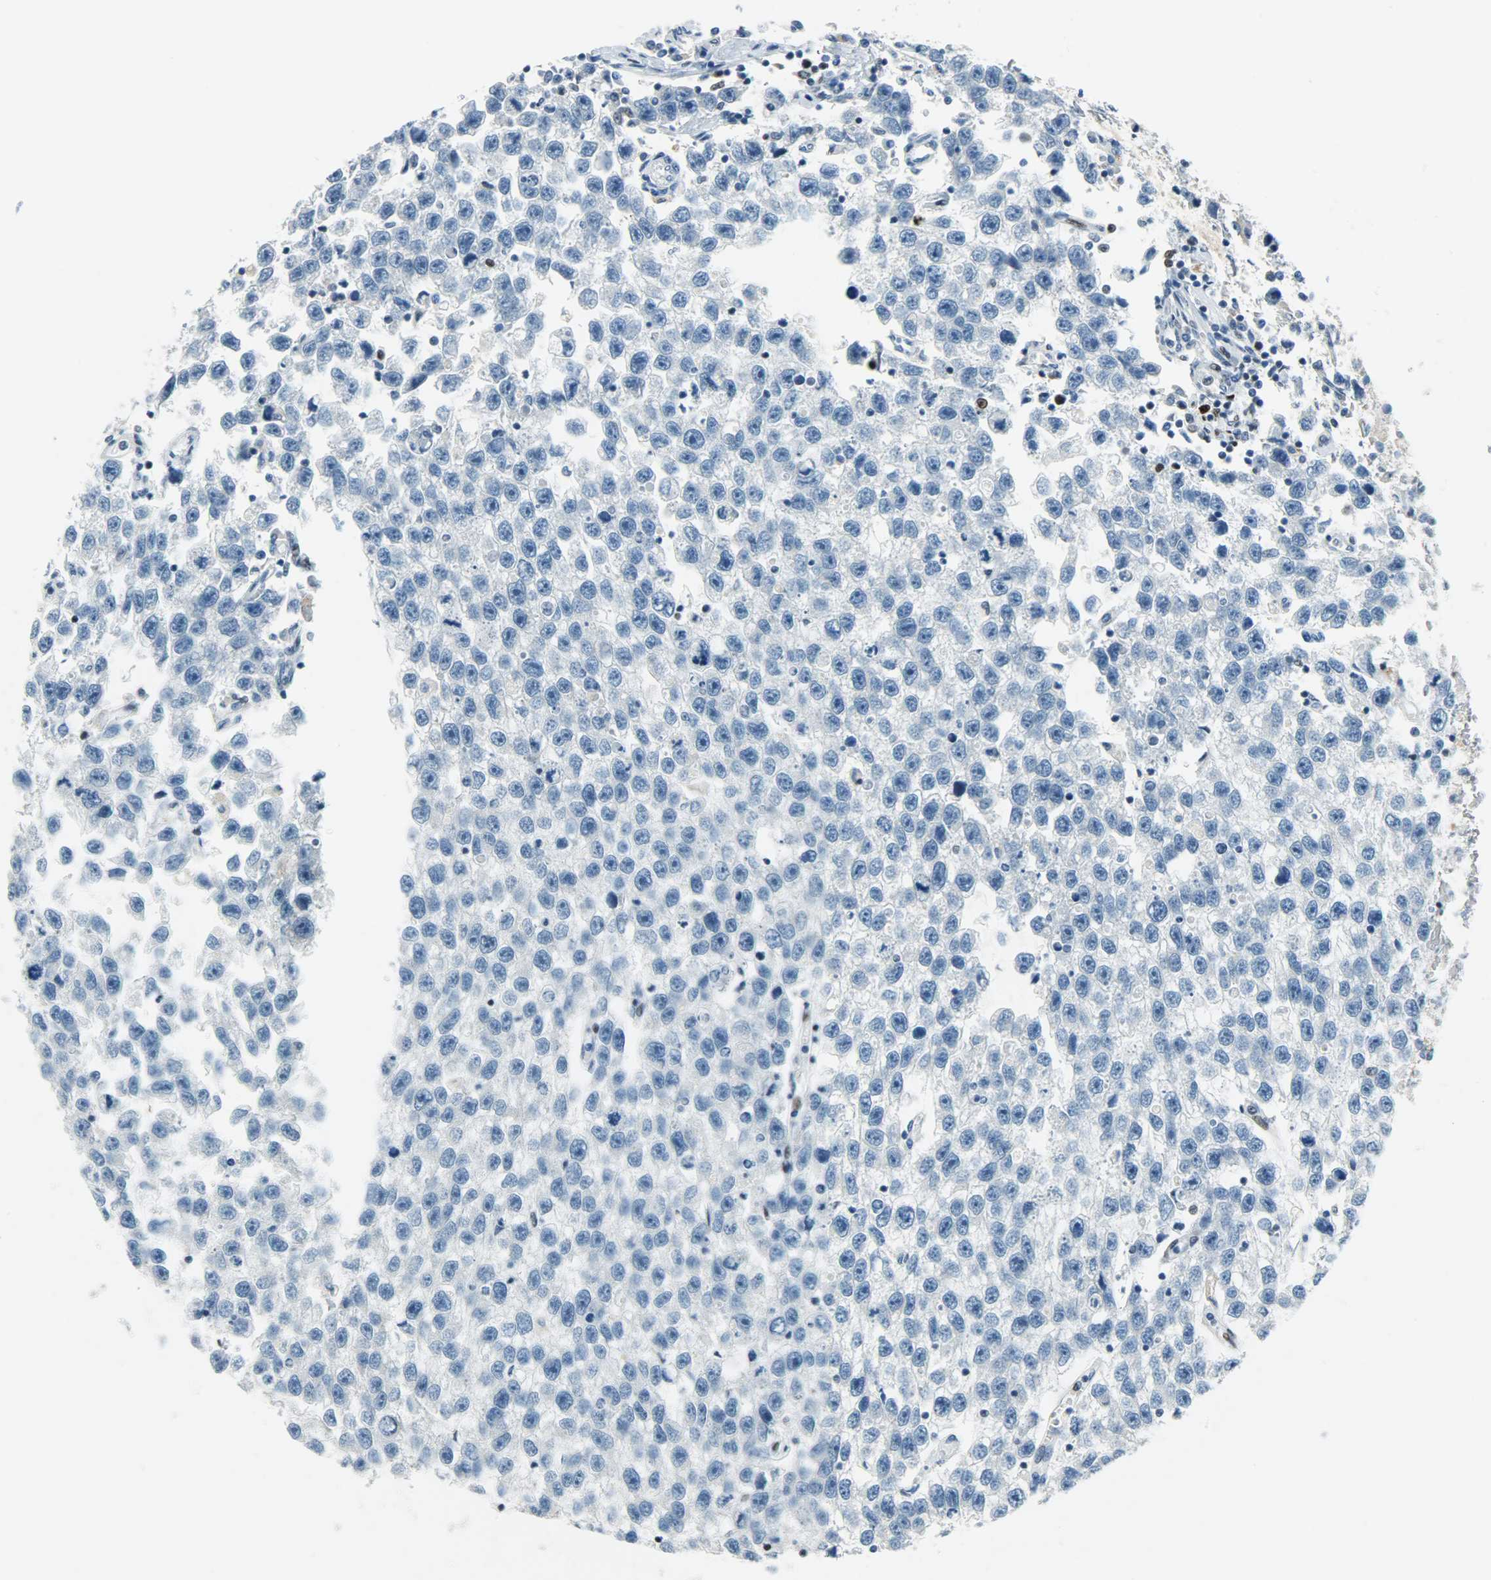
{"staining": {"intensity": "negative", "quantity": "none", "location": "none"}, "tissue": "testis cancer", "cell_type": "Tumor cells", "image_type": "cancer", "snomed": [{"axis": "morphology", "description": "Seminoma, NOS"}, {"axis": "topography", "description": "Testis"}], "caption": "An immunohistochemistry (IHC) histopathology image of testis seminoma is shown. There is no staining in tumor cells of testis seminoma. (DAB IHC with hematoxylin counter stain).", "gene": "JUNB", "patient": {"sex": "male", "age": 33}}